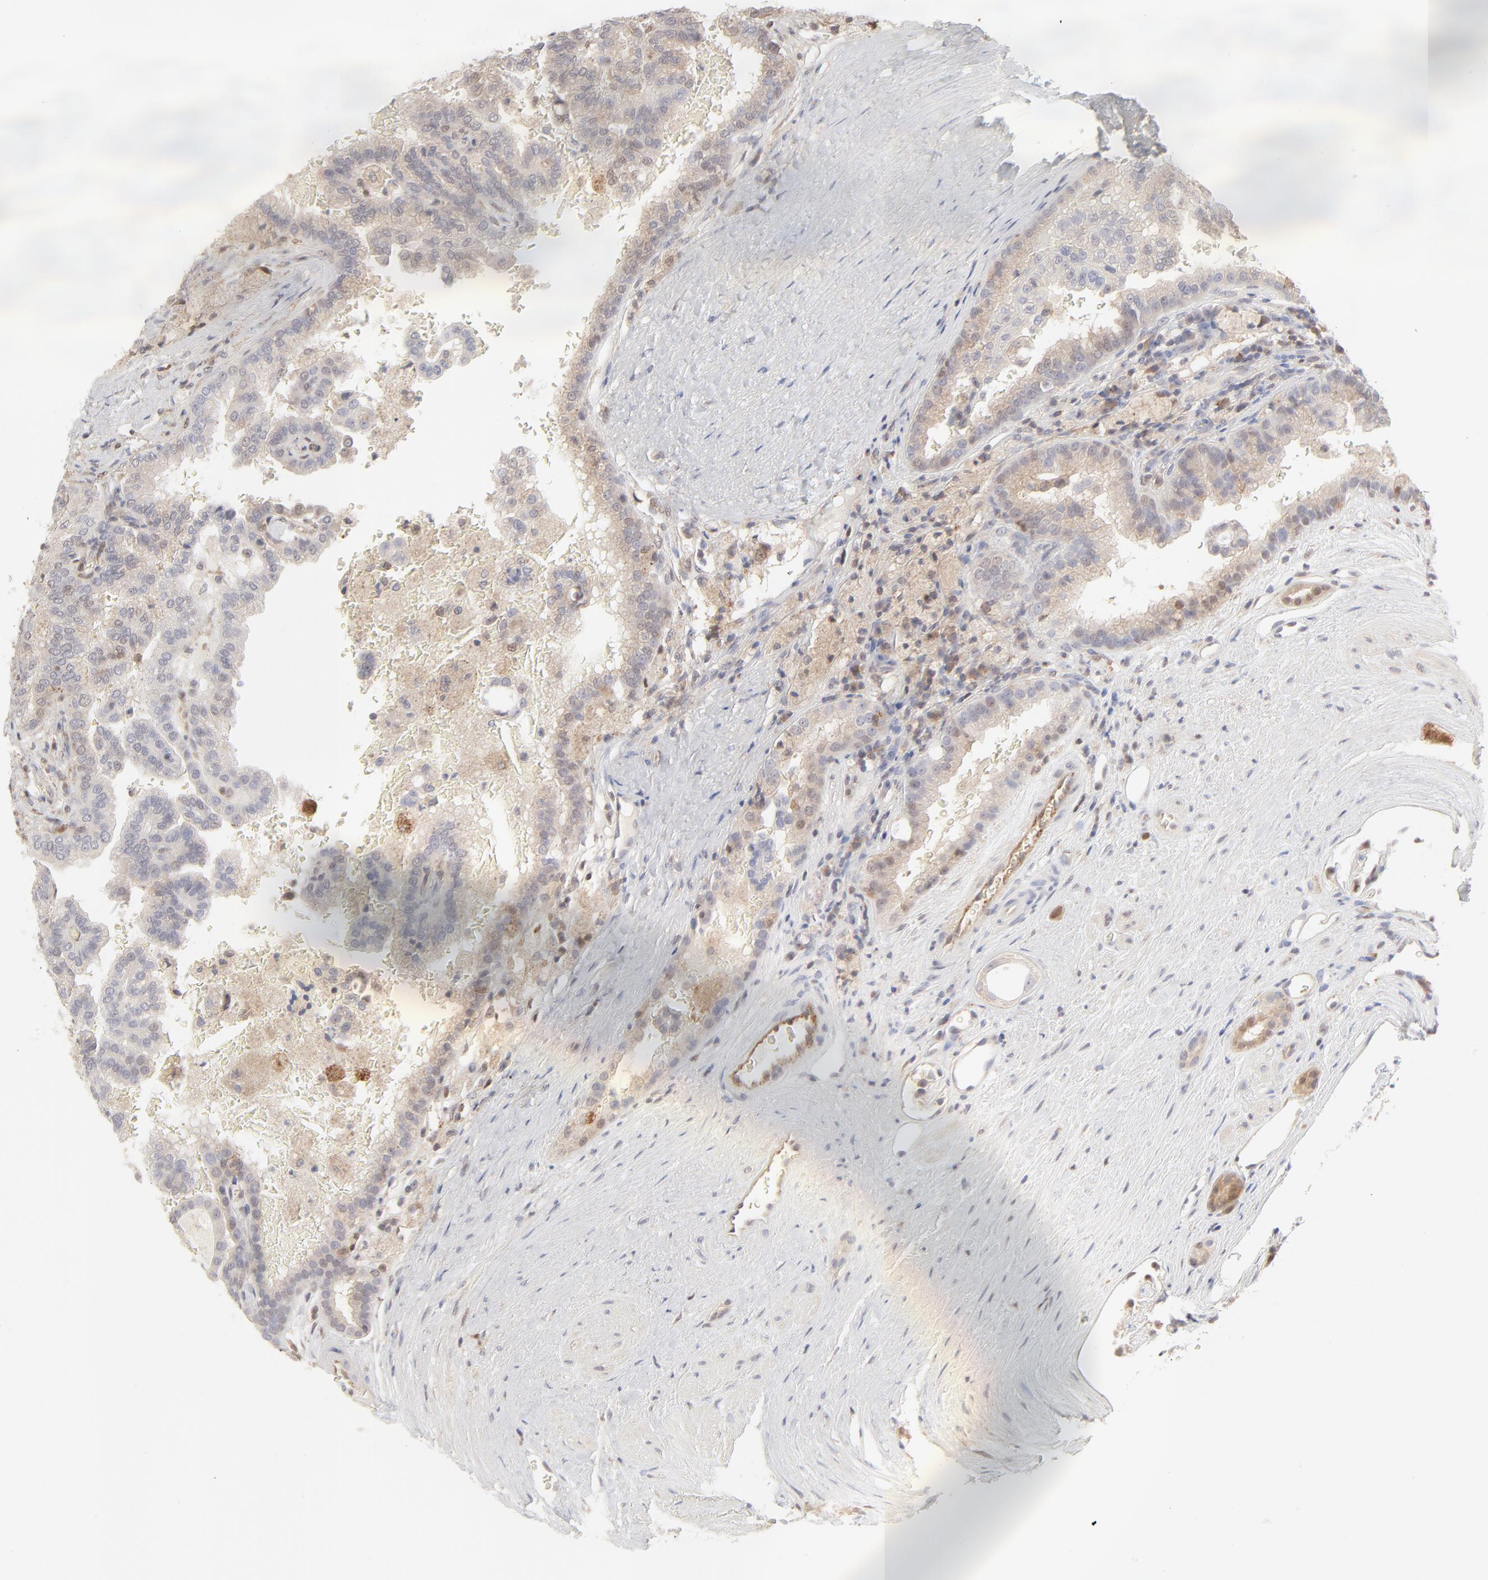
{"staining": {"intensity": "negative", "quantity": "none", "location": "none"}, "tissue": "renal cancer", "cell_type": "Tumor cells", "image_type": "cancer", "snomed": [{"axis": "morphology", "description": "Adenocarcinoma, NOS"}, {"axis": "topography", "description": "Kidney"}], "caption": "DAB immunohistochemical staining of human renal cancer (adenocarcinoma) demonstrates no significant staining in tumor cells.", "gene": "CDK6", "patient": {"sex": "male", "age": 61}}